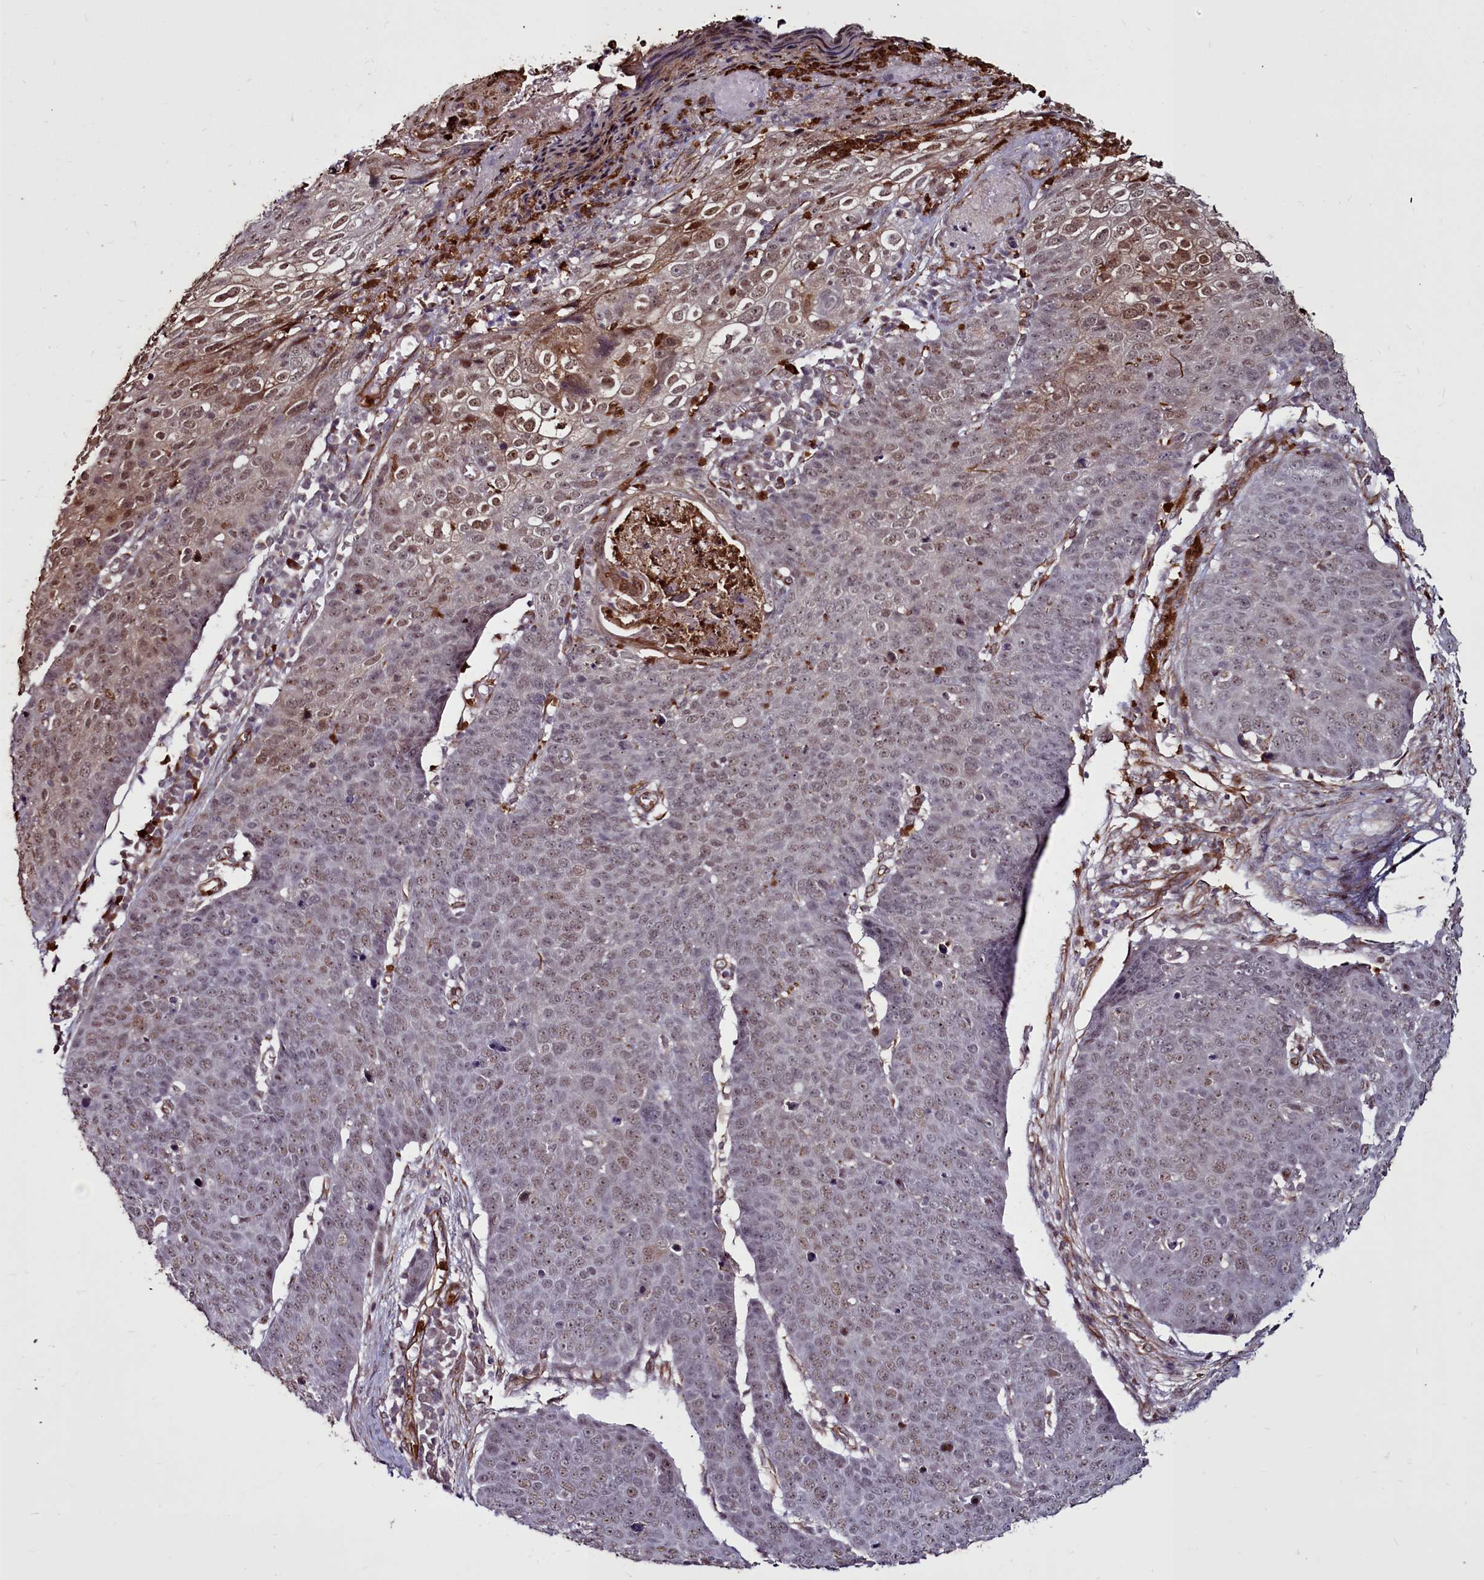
{"staining": {"intensity": "moderate", "quantity": "<25%", "location": "nuclear"}, "tissue": "skin cancer", "cell_type": "Tumor cells", "image_type": "cancer", "snomed": [{"axis": "morphology", "description": "Squamous cell carcinoma, NOS"}, {"axis": "topography", "description": "Skin"}], "caption": "High-magnification brightfield microscopy of skin cancer stained with DAB (brown) and counterstained with hematoxylin (blue). tumor cells exhibit moderate nuclear positivity is identified in approximately<25% of cells.", "gene": "CLK3", "patient": {"sex": "male", "age": 71}}